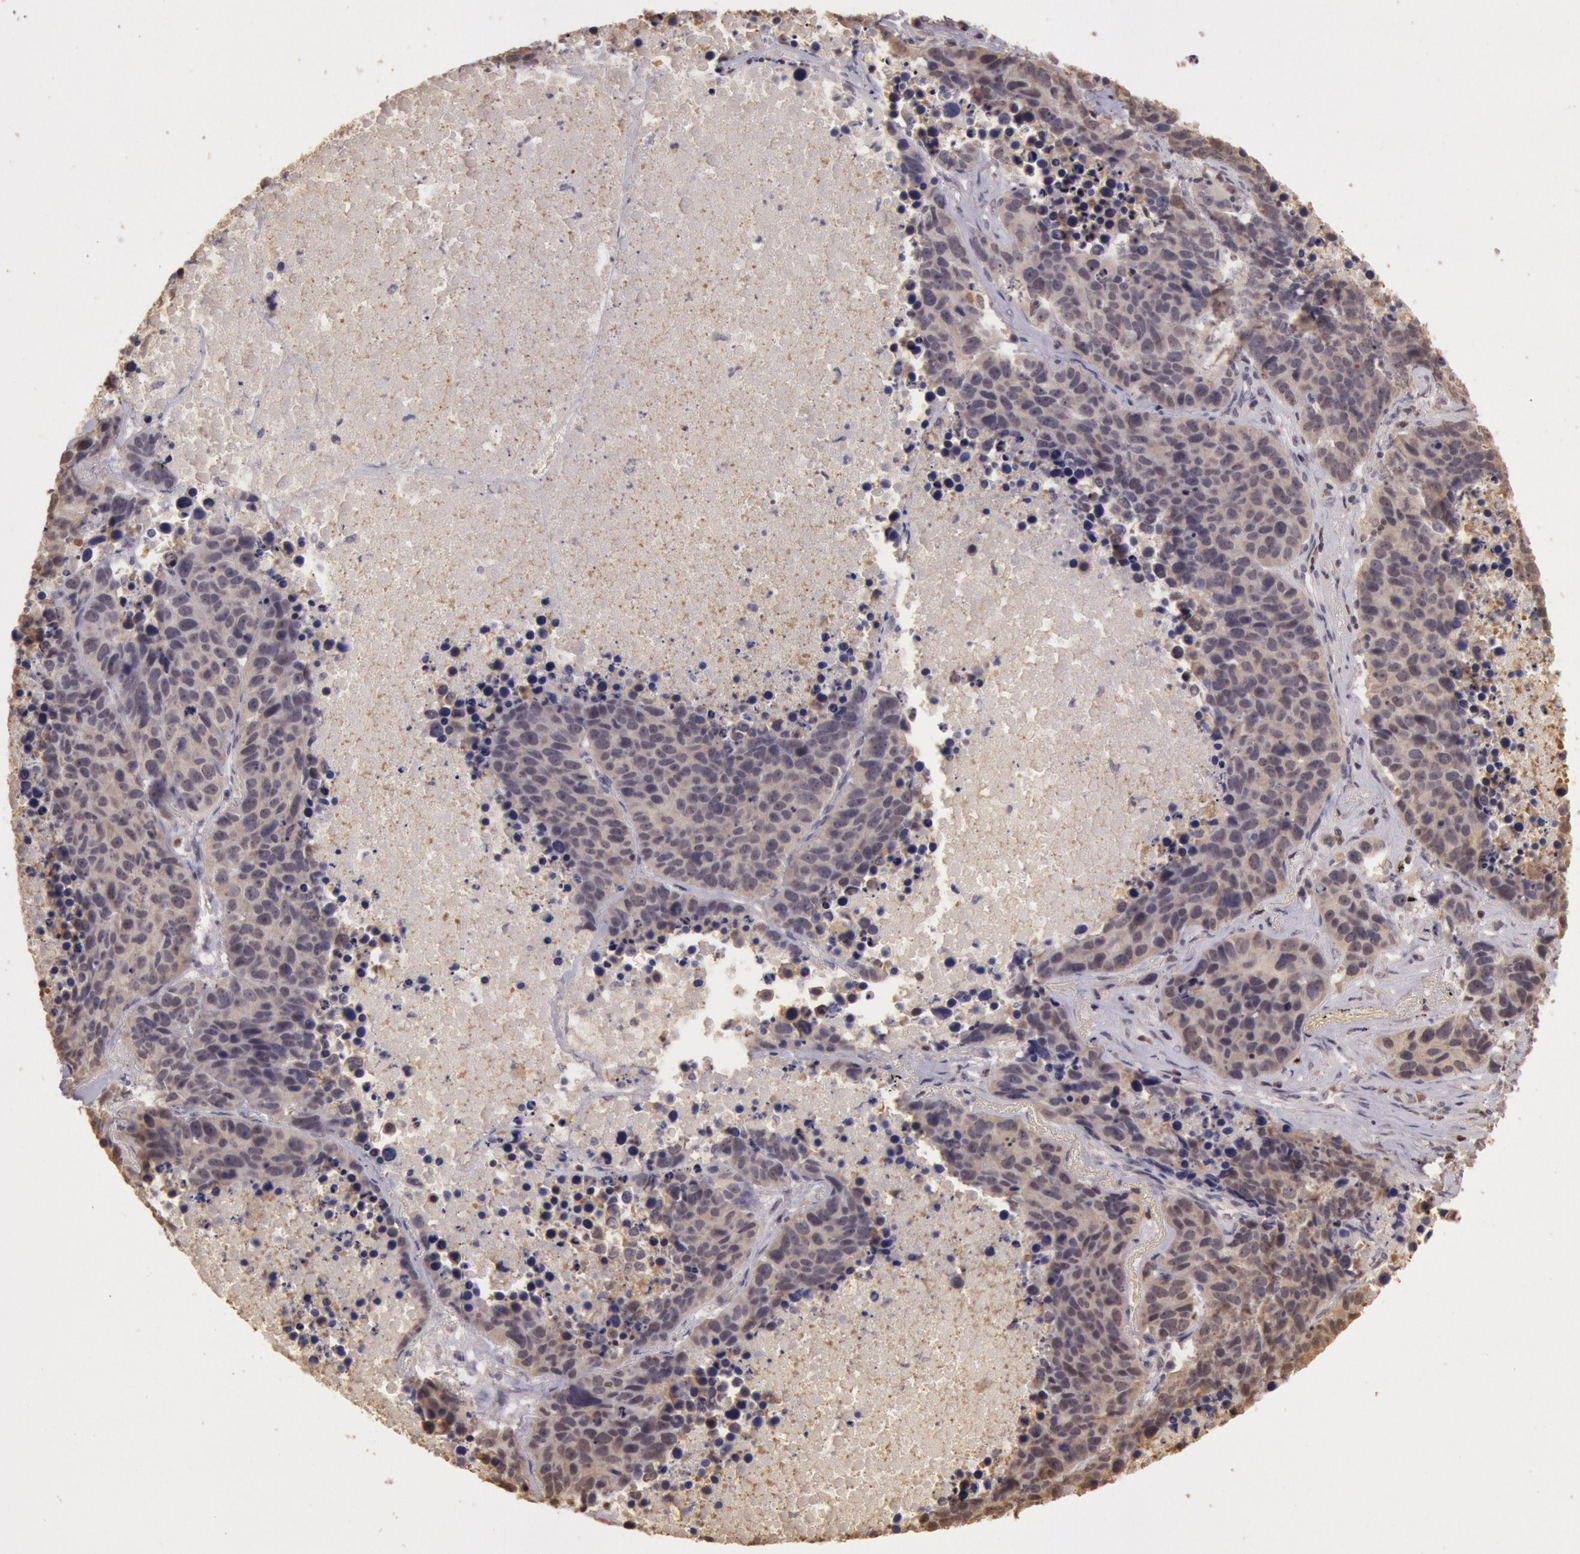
{"staining": {"intensity": "weak", "quantity": "<25%", "location": "cytoplasmic/membranous,nuclear"}, "tissue": "lung cancer", "cell_type": "Tumor cells", "image_type": "cancer", "snomed": [{"axis": "morphology", "description": "Carcinoid, malignant, NOS"}, {"axis": "topography", "description": "Lung"}], "caption": "Tumor cells show no significant protein staining in lung carcinoid (malignant).", "gene": "SOD1", "patient": {"sex": "male", "age": 60}}